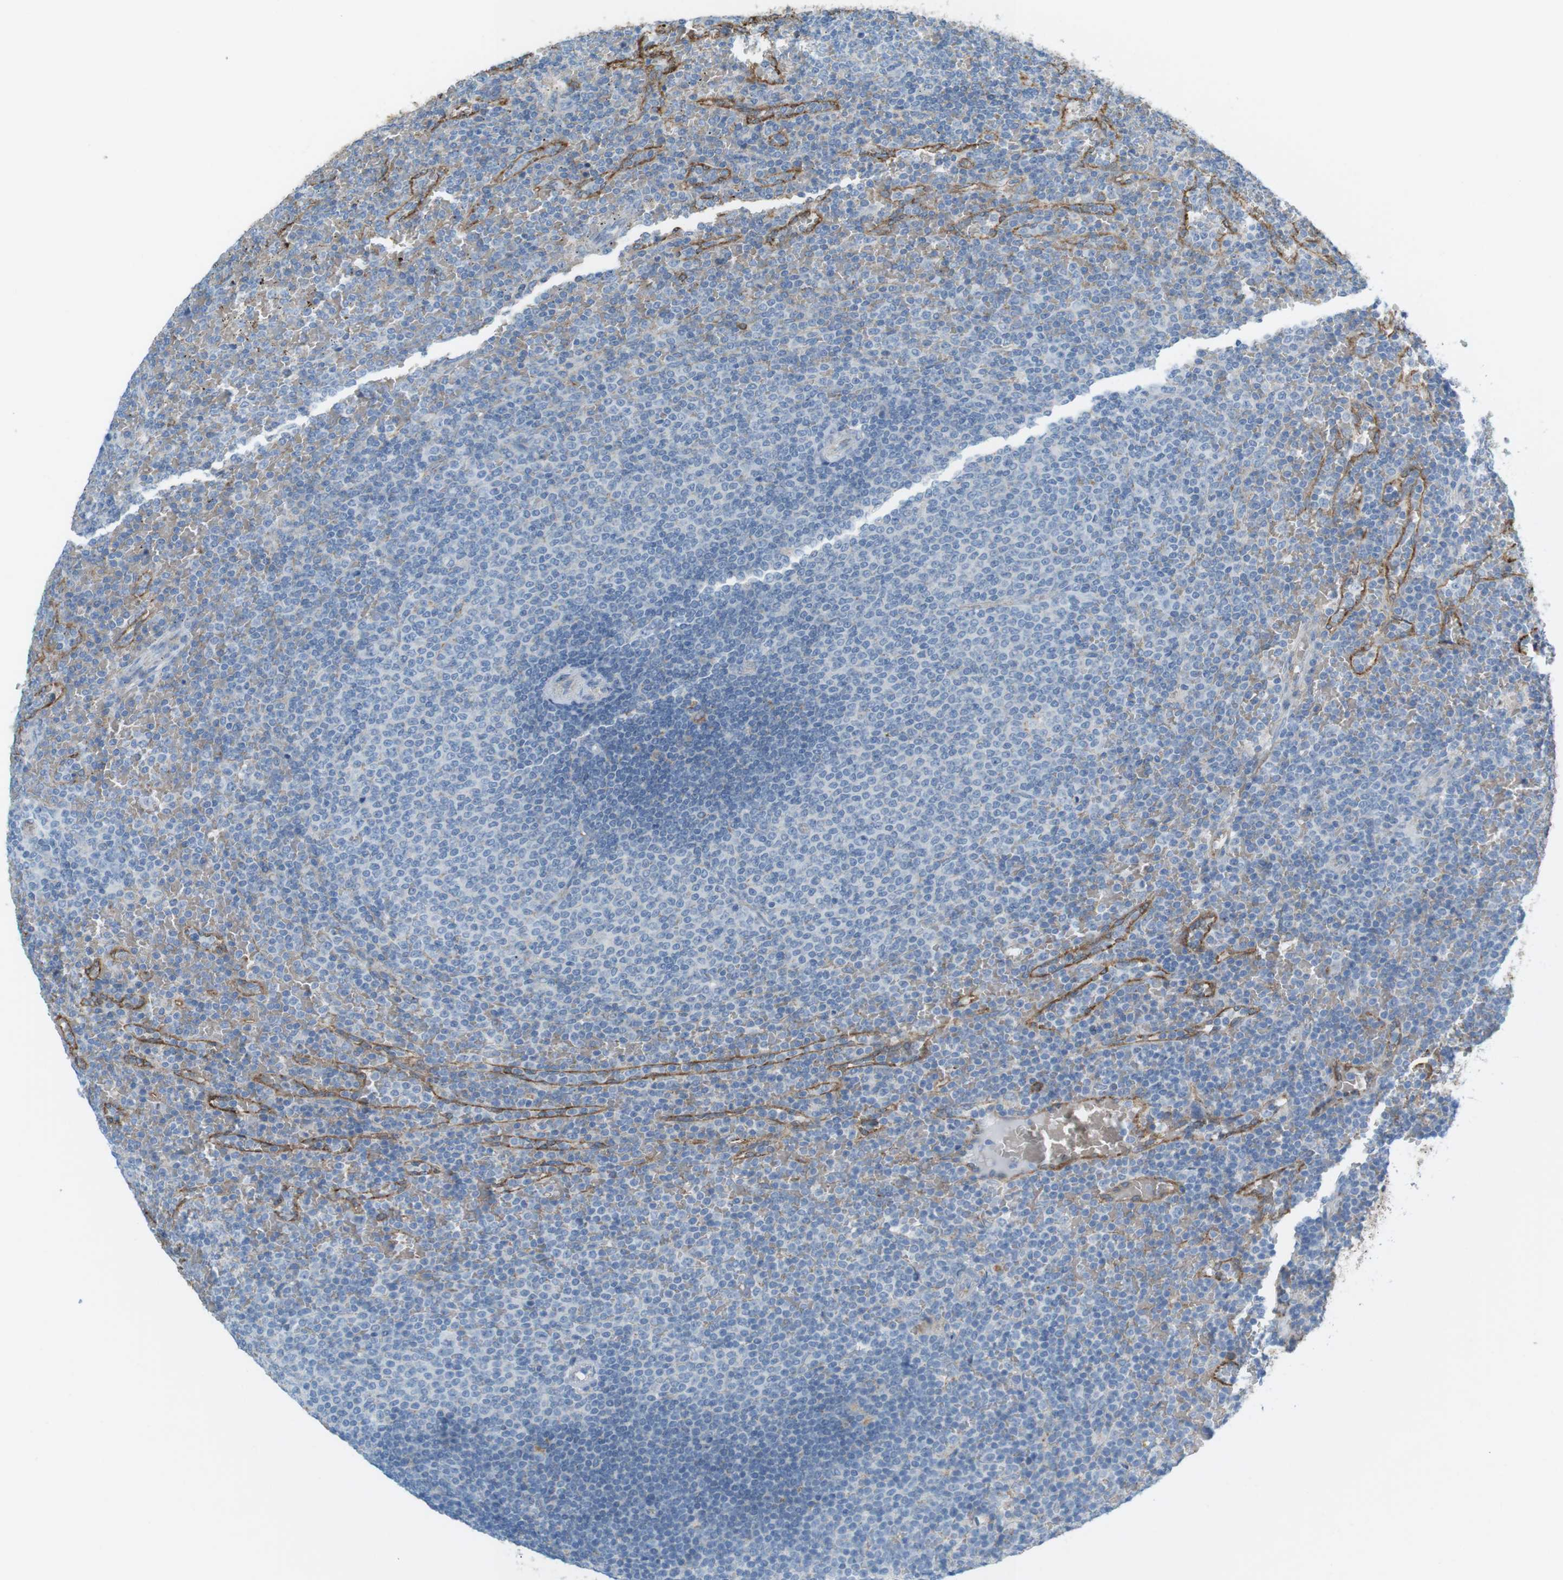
{"staining": {"intensity": "negative", "quantity": "none", "location": "none"}, "tissue": "lymphoma", "cell_type": "Tumor cells", "image_type": "cancer", "snomed": [{"axis": "morphology", "description": "Malignant lymphoma, non-Hodgkin's type, Low grade"}, {"axis": "topography", "description": "Spleen"}], "caption": "Immunohistochemical staining of human malignant lymphoma, non-Hodgkin's type (low-grade) shows no significant staining in tumor cells. (Immunohistochemistry, brightfield microscopy, high magnification).", "gene": "VAMP1", "patient": {"sex": "female", "age": 77}}